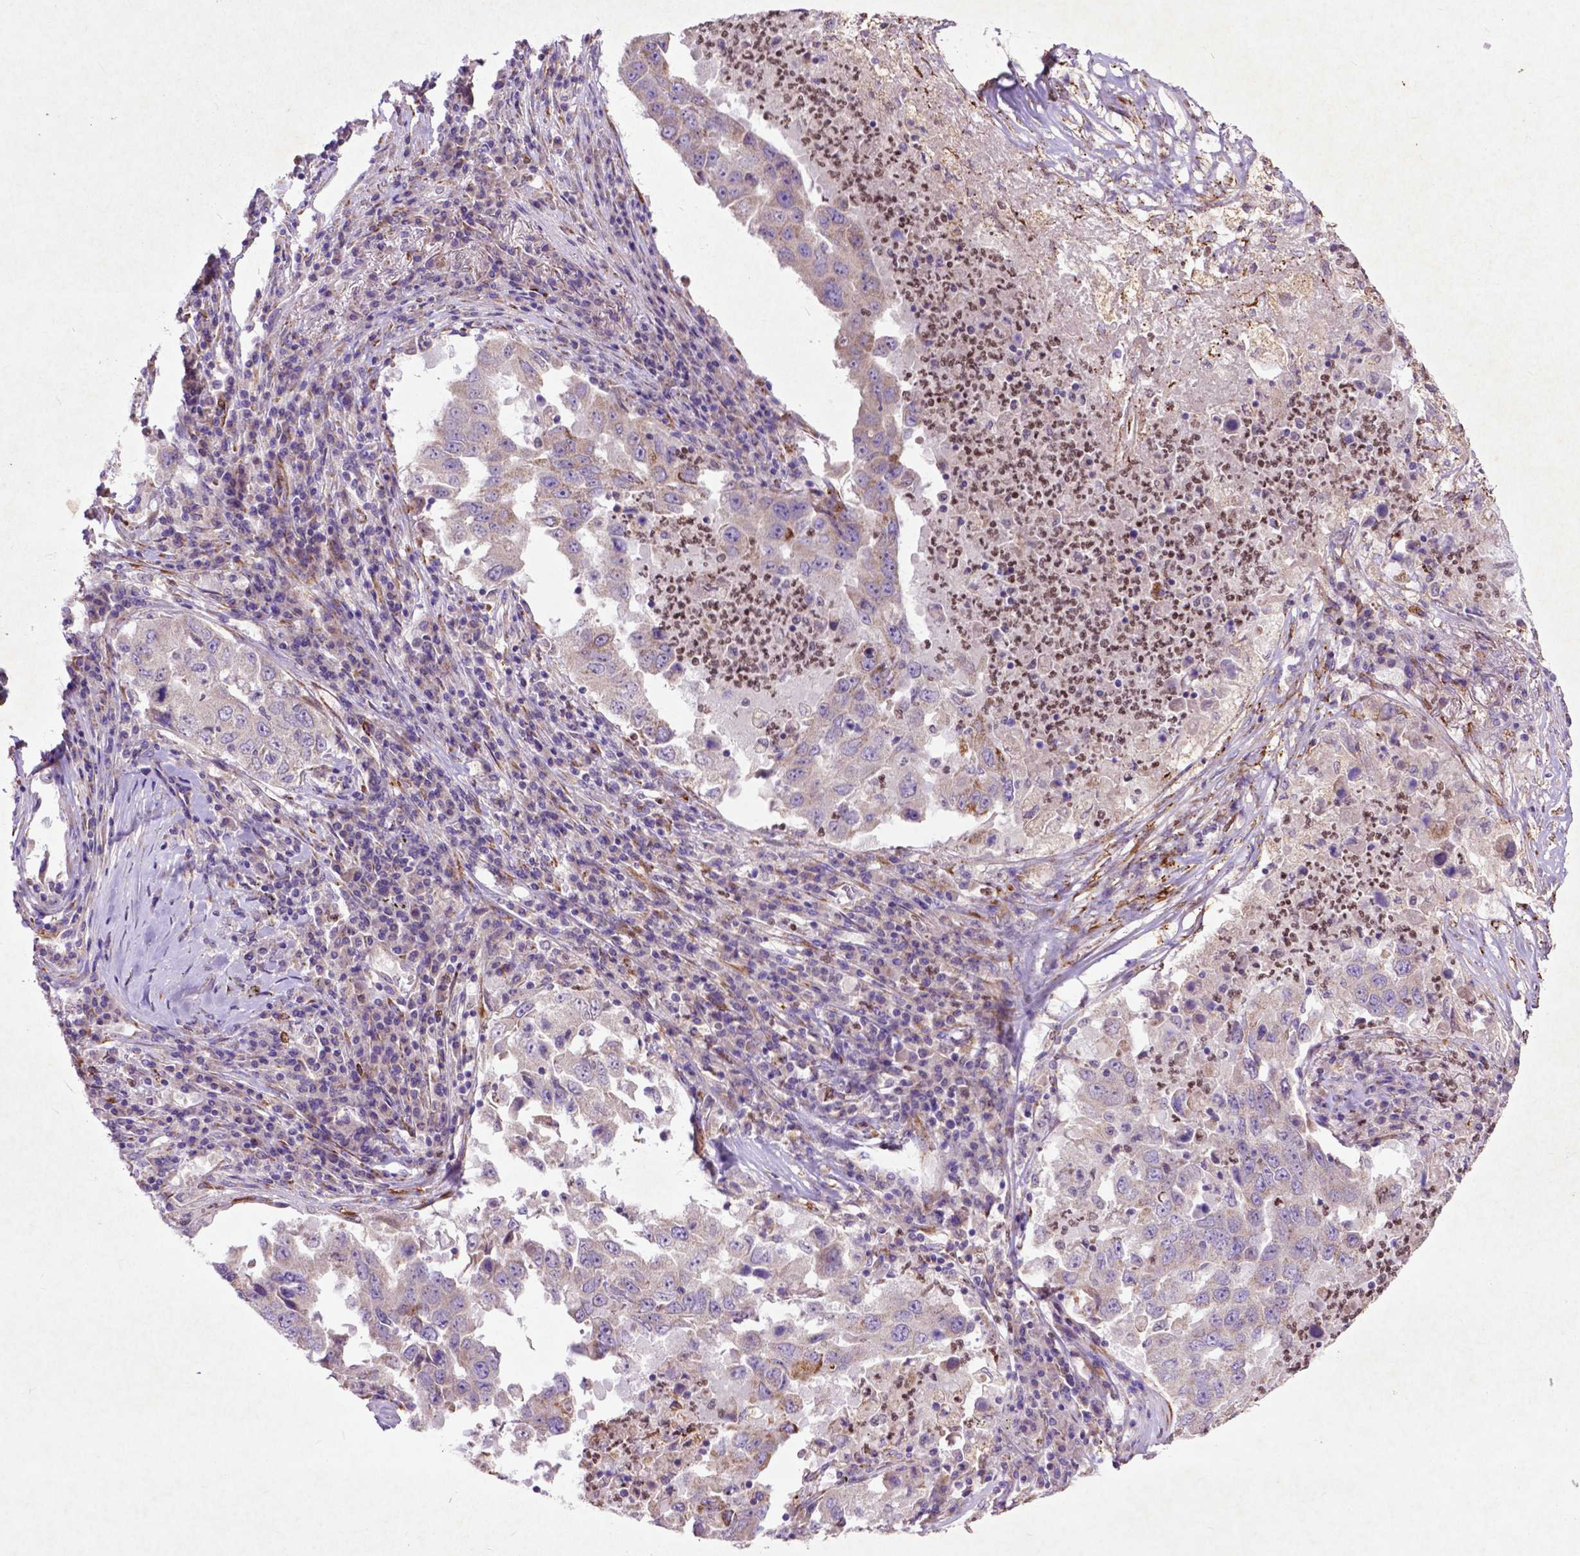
{"staining": {"intensity": "negative", "quantity": "none", "location": "none"}, "tissue": "lung cancer", "cell_type": "Tumor cells", "image_type": "cancer", "snomed": [{"axis": "morphology", "description": "Adenocarcinoma, NOS"}, {"axis": "topography", "description": "Lung"}], "caption": "Human lung adenocarcinoma stained for a protein using immunohistochemistry reveals no staining in tumor cells.", "gene": "THEGL", "patient": {"sex": "male", "age": 73}}